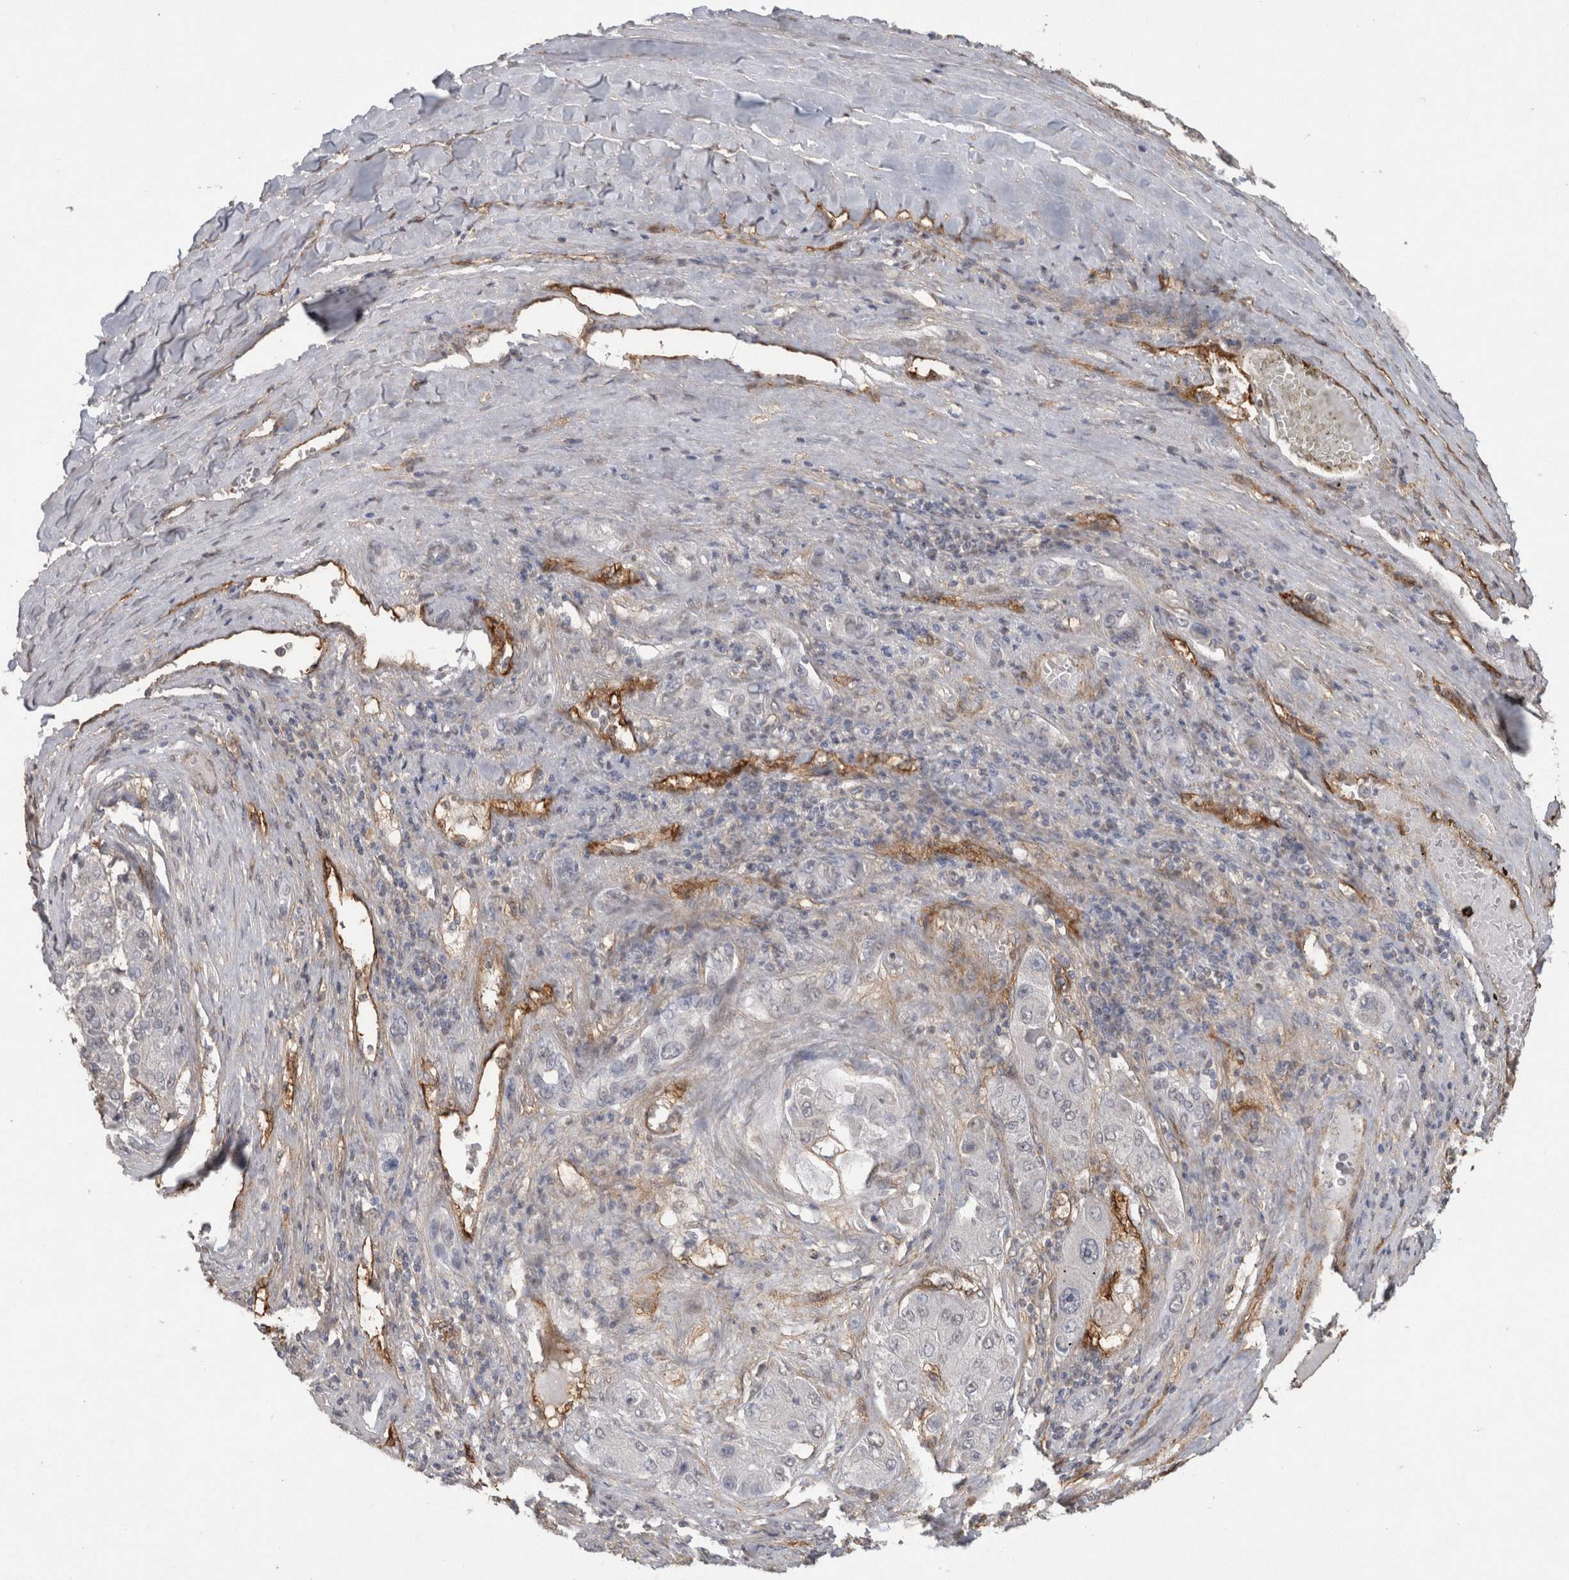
{"staining": {"intensity": "negative", "quantity": "none", "location": "none"}, "tissue": "liver cancer", "cell_type": "Tumor cells", "image_type": "cancer", "snomed": [{"axis": "morphology", "description": "Carcinoma, Hepatocellular, NOS"}, {"axis": "topography", "description": "Liver"}], "caption": "This is an immunohistochemistry micrograph of hepatocellular carcinoma (liver). There is no staining in tumor cells.", "gene": "RECK", "patient": {"sex": "female", "age": 73}}